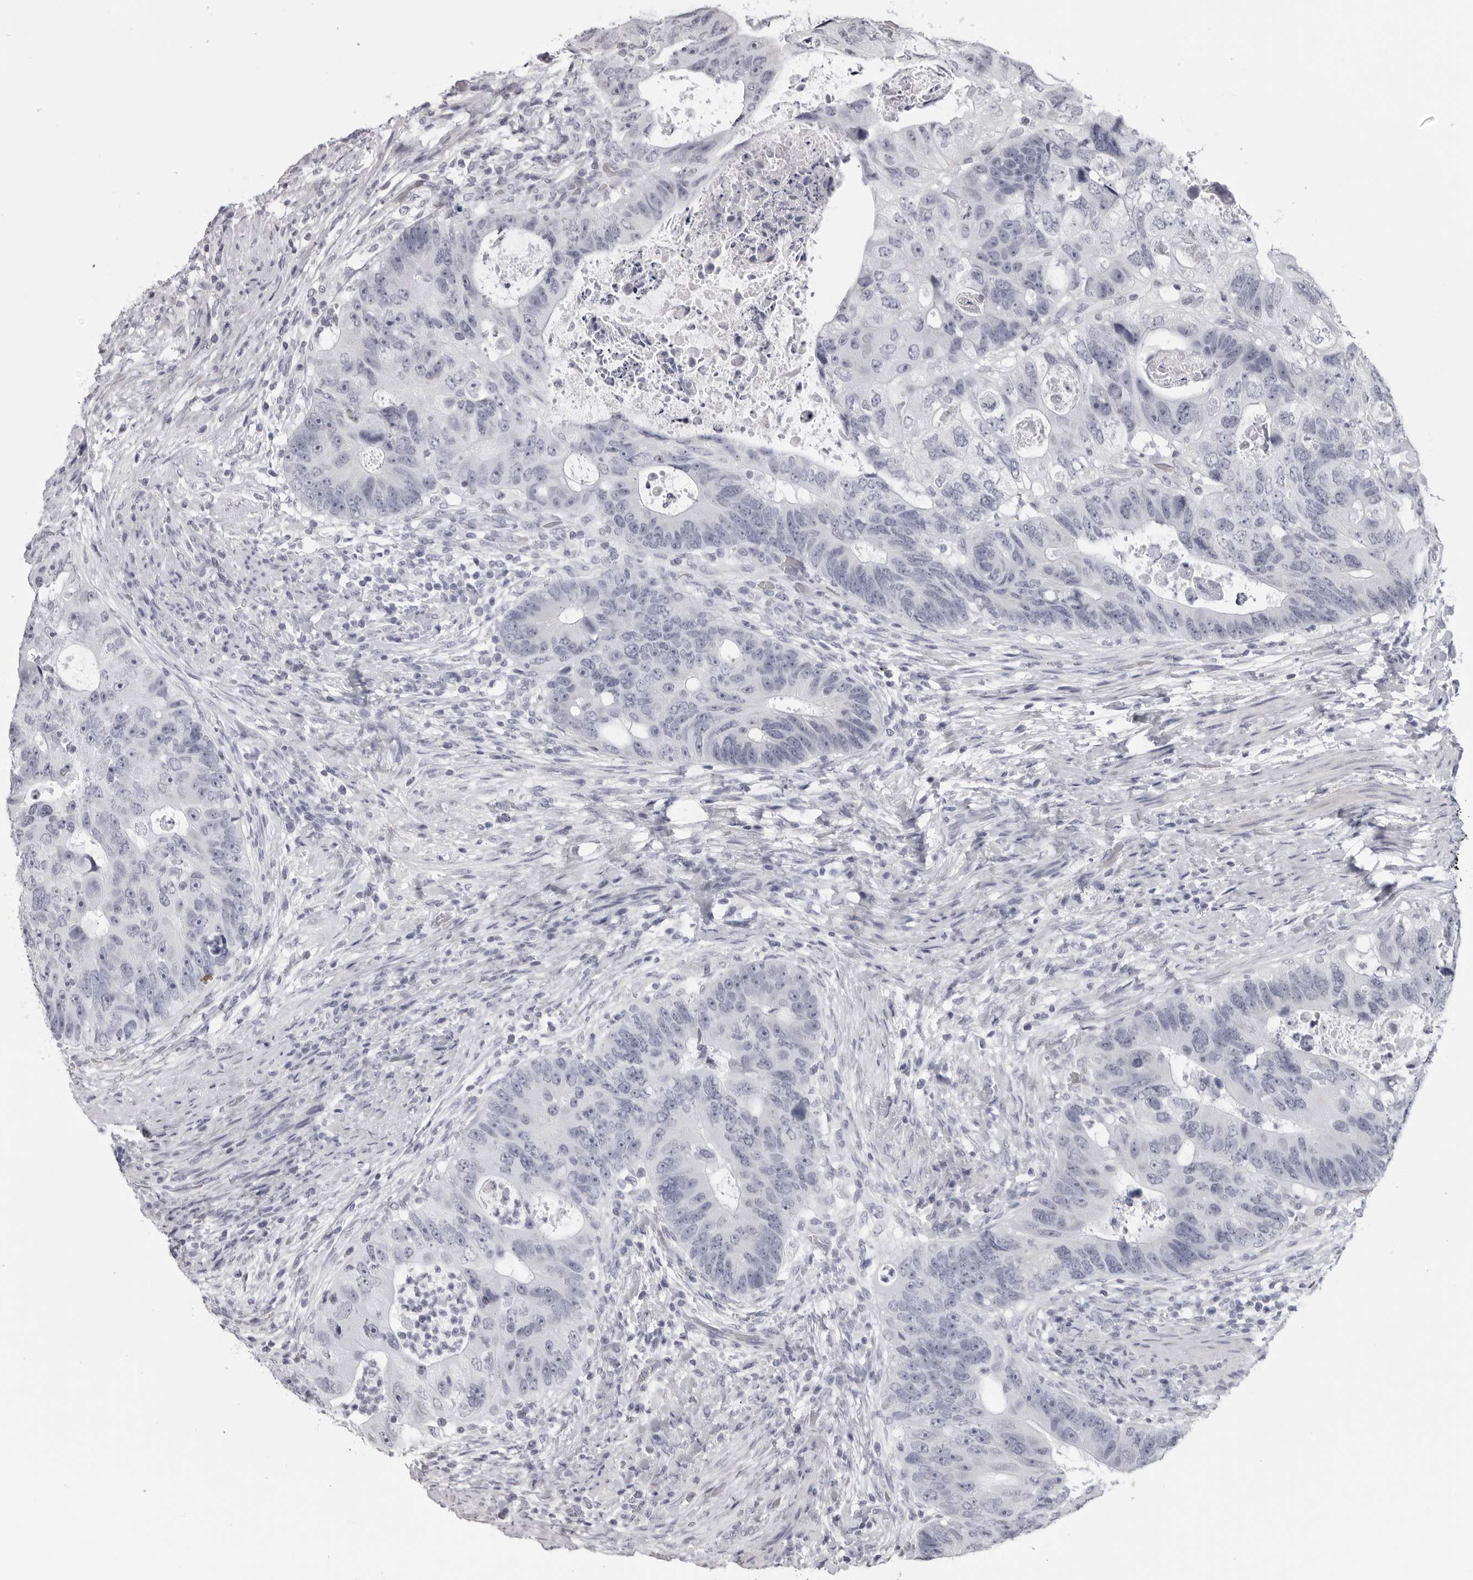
{"staining": {"intensity": "negative", "quantity": "none", "location": "none"}, "tissue": "colorectal cancer", "cell_type": "Tumor cells", "image_type": "cancer", "snomed": [{"axis": "morphology", "description": "Adenocarcinoma, NOS"}, {"axis": "topography", "description": "Rectum"}], "caption": "Colorectal cancer was stained to show a protein in brown. There is no significant expression in tumor cells. (DAB IHC, high magnification).", "gene": "DNALI1", "patient": {"sex": "male", "age": 59}}